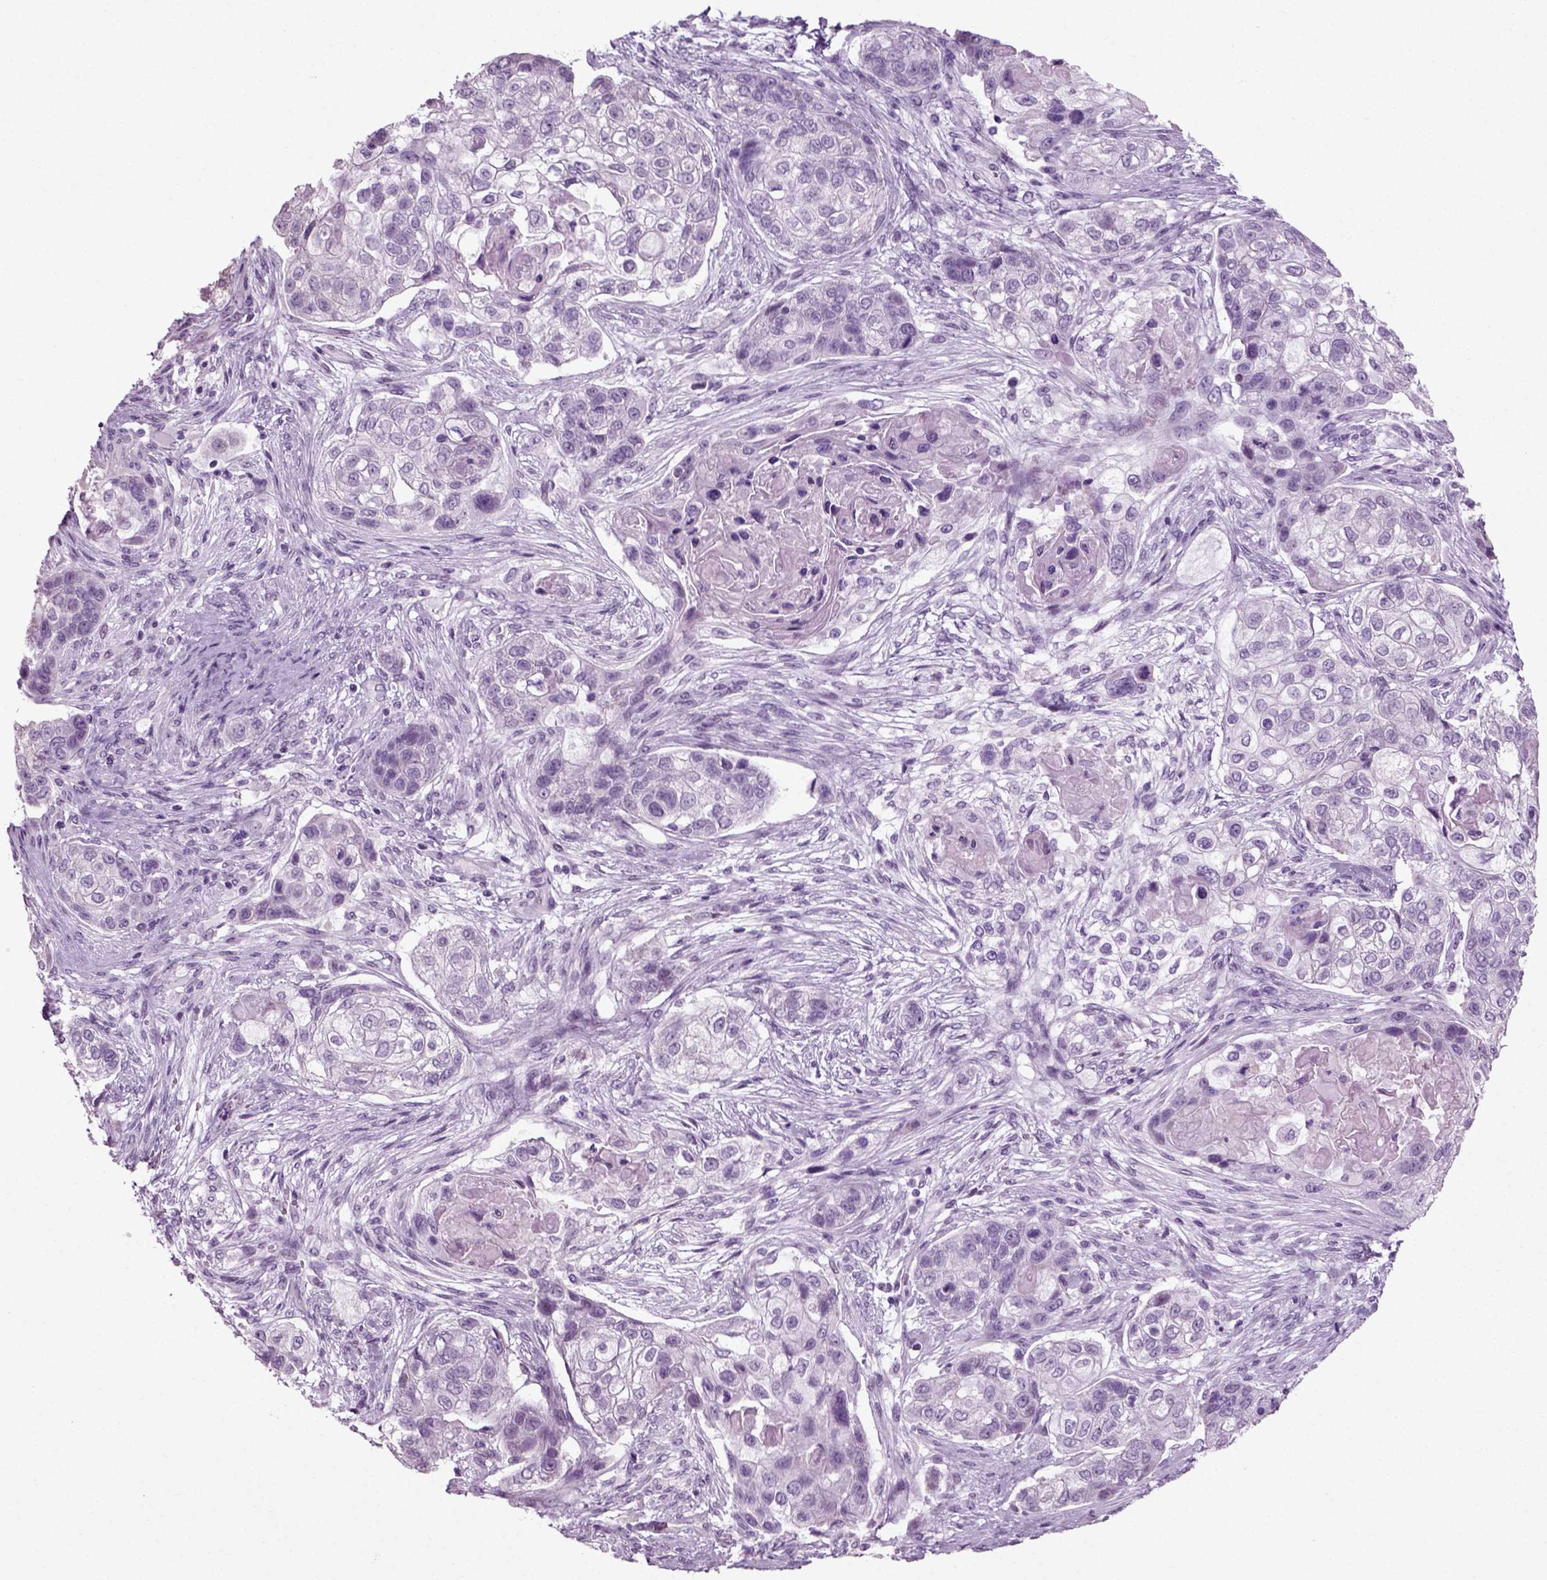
{"staining": {"intensity": "negative", "quantity": "none", "location": "none"}, "tissue": "lung cancer", "cell_type": "Tumor cells", "image_type": "cancer", "snomed": [{"axis": "morphology", "description": "Squamous cell carcinoma, NOS"}, {"axis": "topography", "description": "Lung"}], "caption": "Image shows no protein positivity in tumor cells of lung squamous cell carcinoma tissue.", "gene": "SLC26A8", "patient": {"sex": "male", "age": 69}}